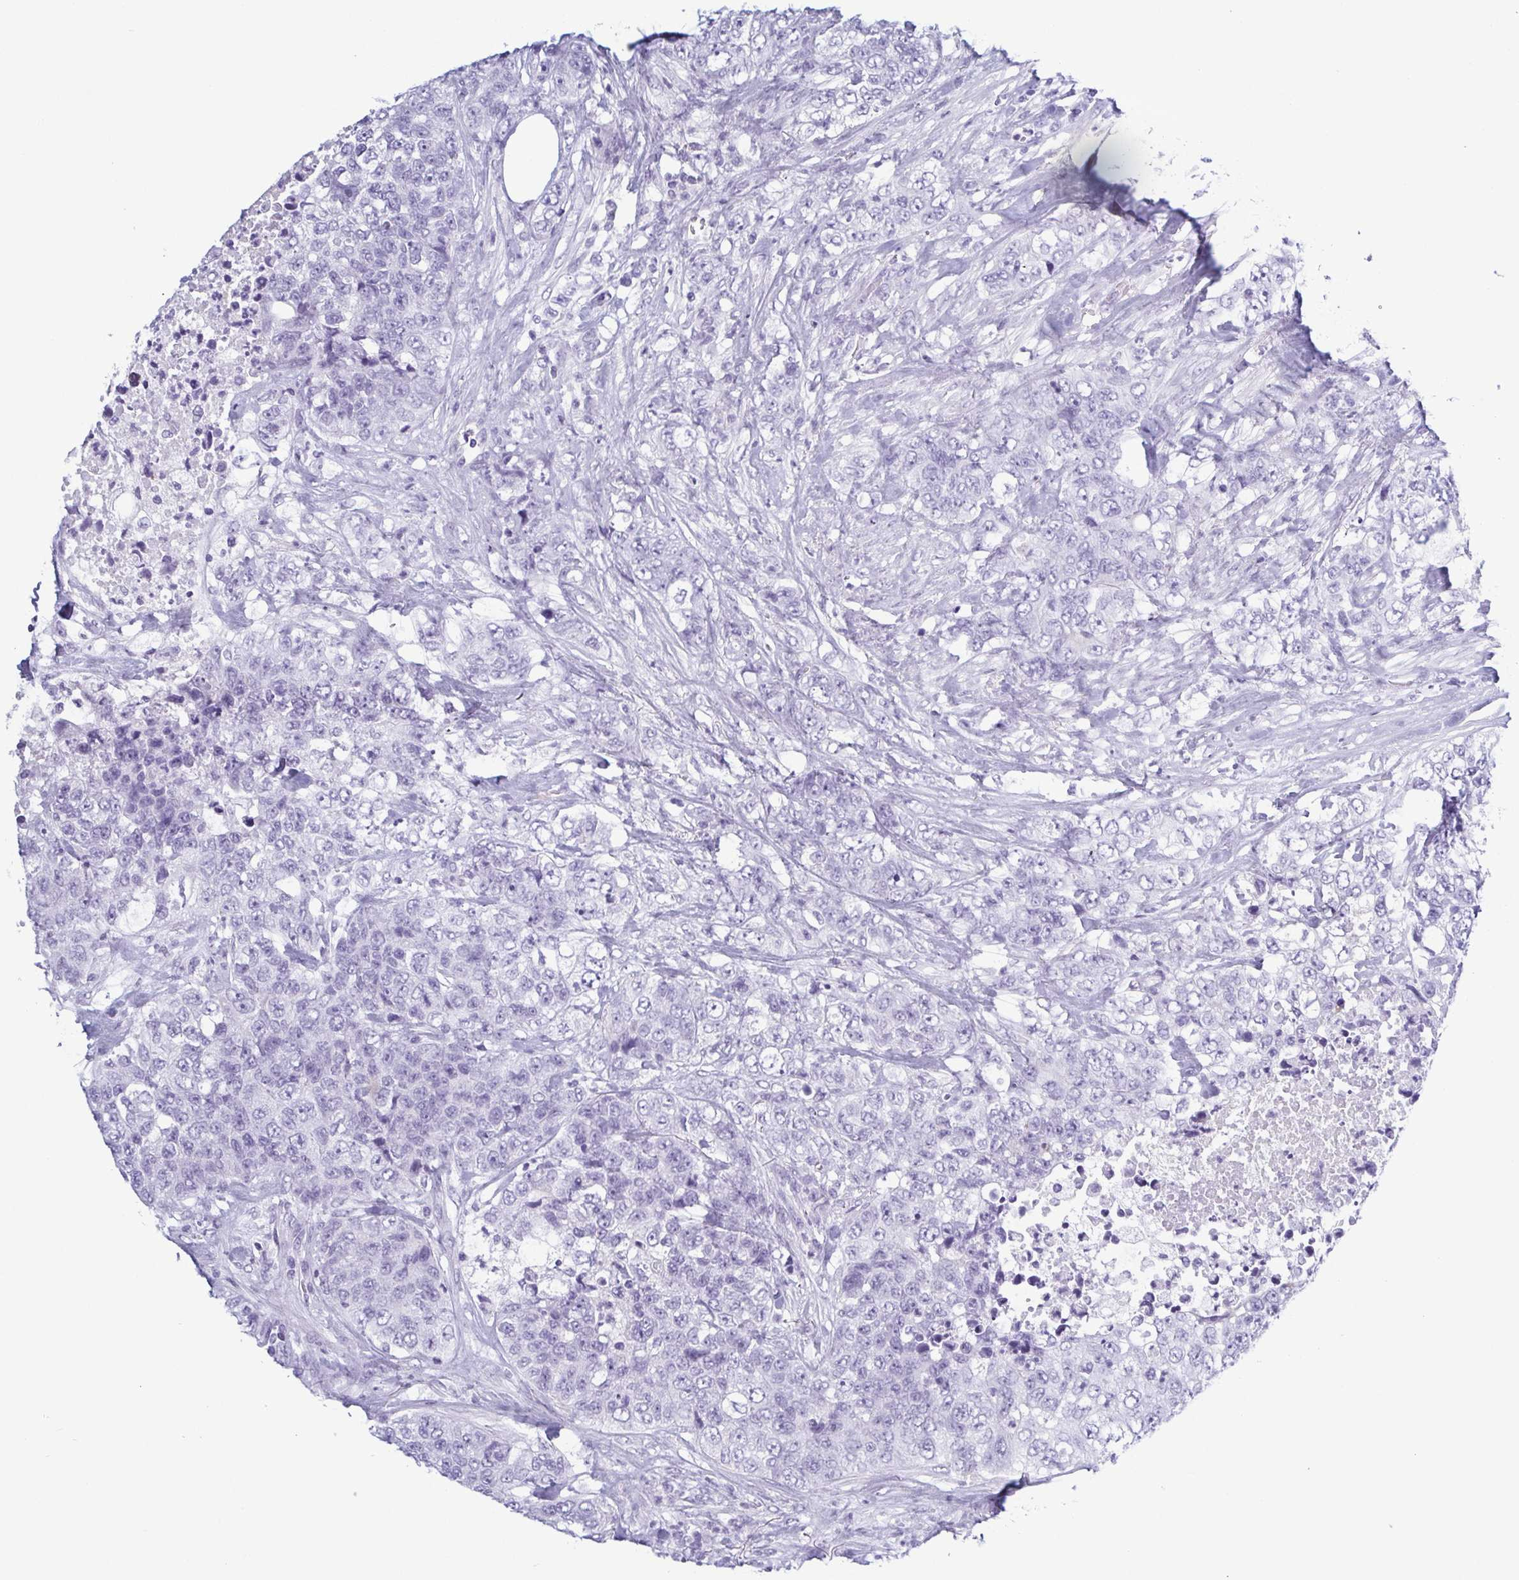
{"staining": {"intensity": "negative", "quantity": "none", "location": "none"}, "tissue": "urothelial cancer", "cell_type": "Tumor cells", "image_type": "cancer", "snomed": [{"axis": "morphology", "description": "Urothelial carcinoma, High grade"}, {"axis": "topography", "description": "Urinary bladder"}], "caption": "High magnification brightfield microscopy of urothelial cancer stained with DAB (brown) and counterstained with hematoxylin (blue): tumor cells show no significant staining.", "gene": "KRT10", "patient": {"sex": "female", "age": 78}}